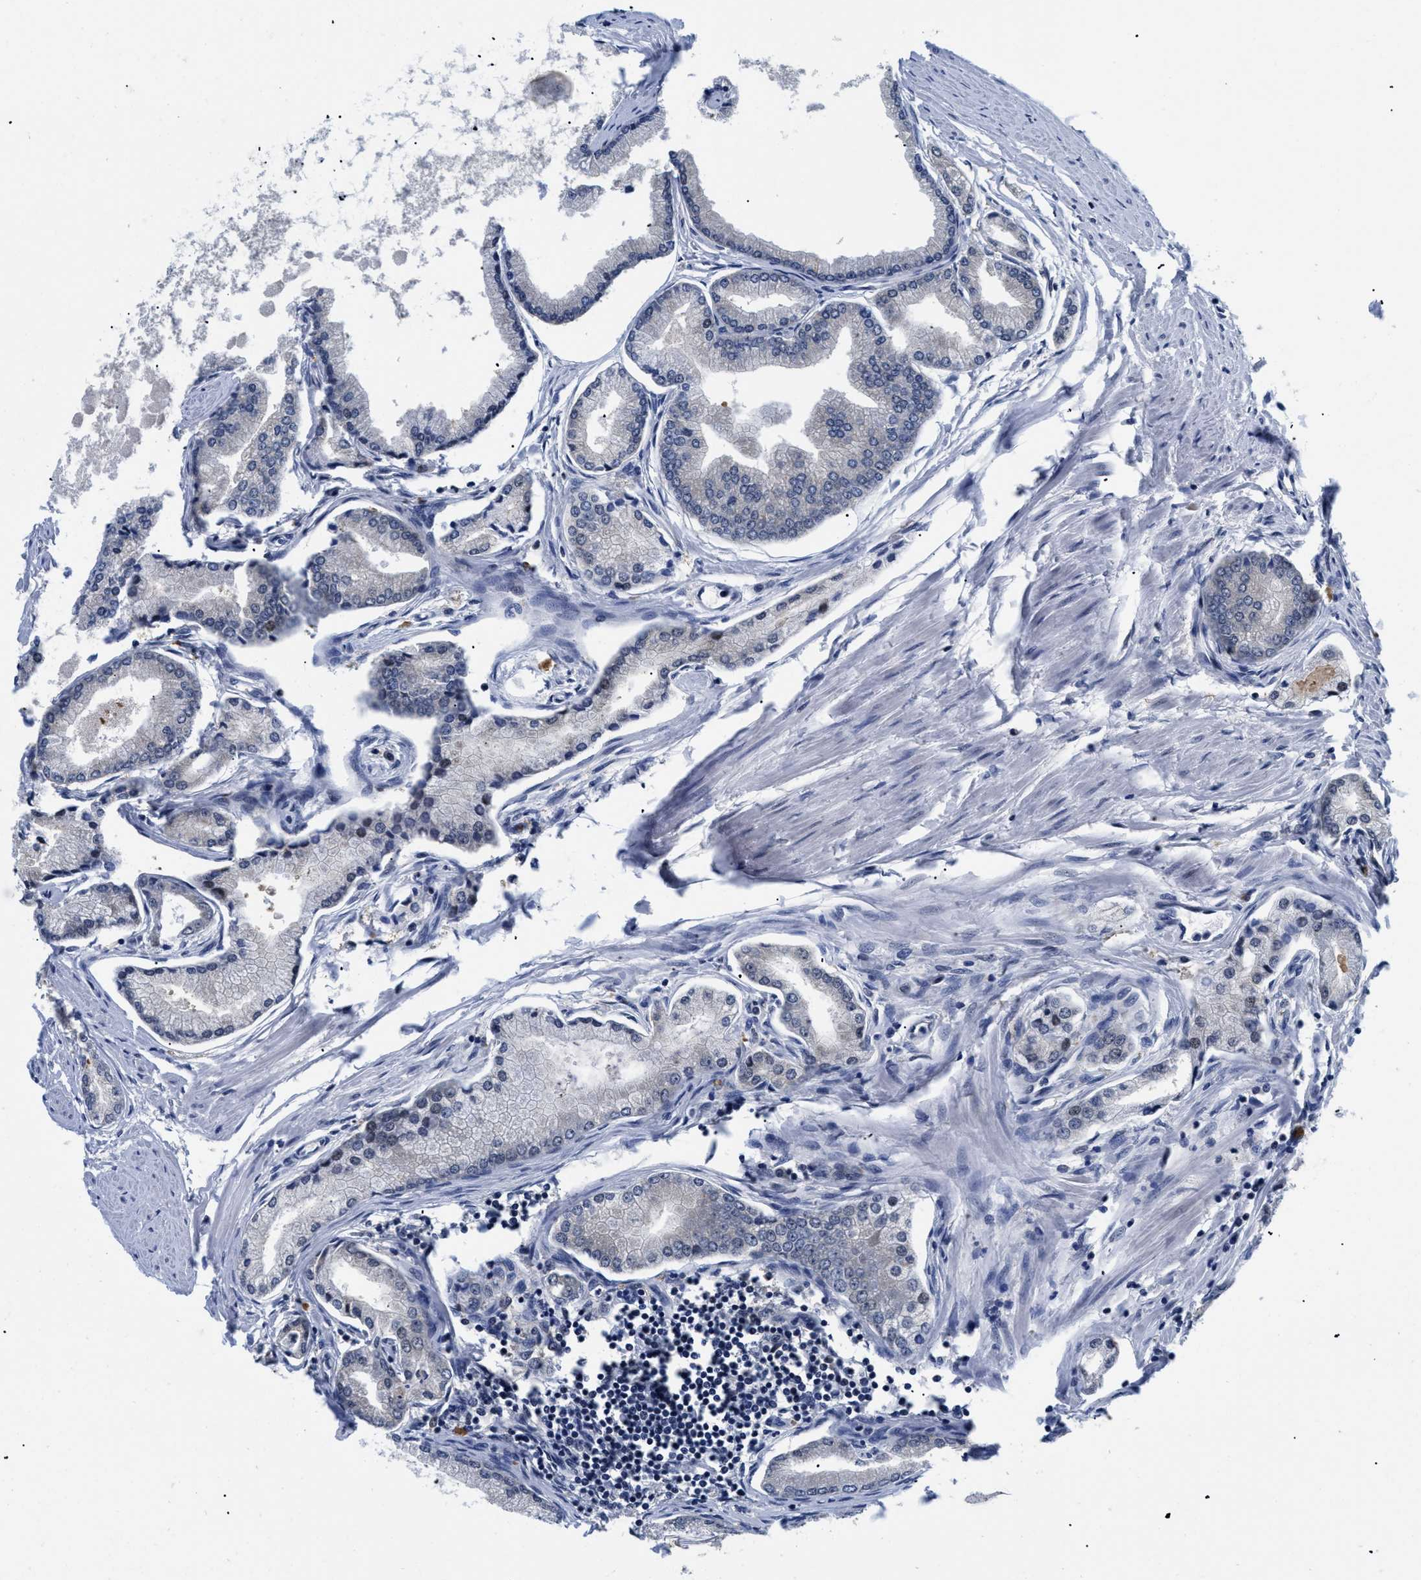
{"staining": {"intensity": "negative", "quantity": "none", "location": "none"}, "tissue": "prostate cancer", "cell_type": "Tumor cells", "image_type": "cancer", "snomed": [{"axis": "morphology", "description": "Adenocarcinoma, High grade"}, {"axis": "topography", "description": "Prostate"}], "caption": "Photomicrograph shows no significant protein positivity in tumor cells of prostate high-grade adenocarcinoma.", "gene": "SLC29A2", "patient": {"sex": "male", "age": 61}}